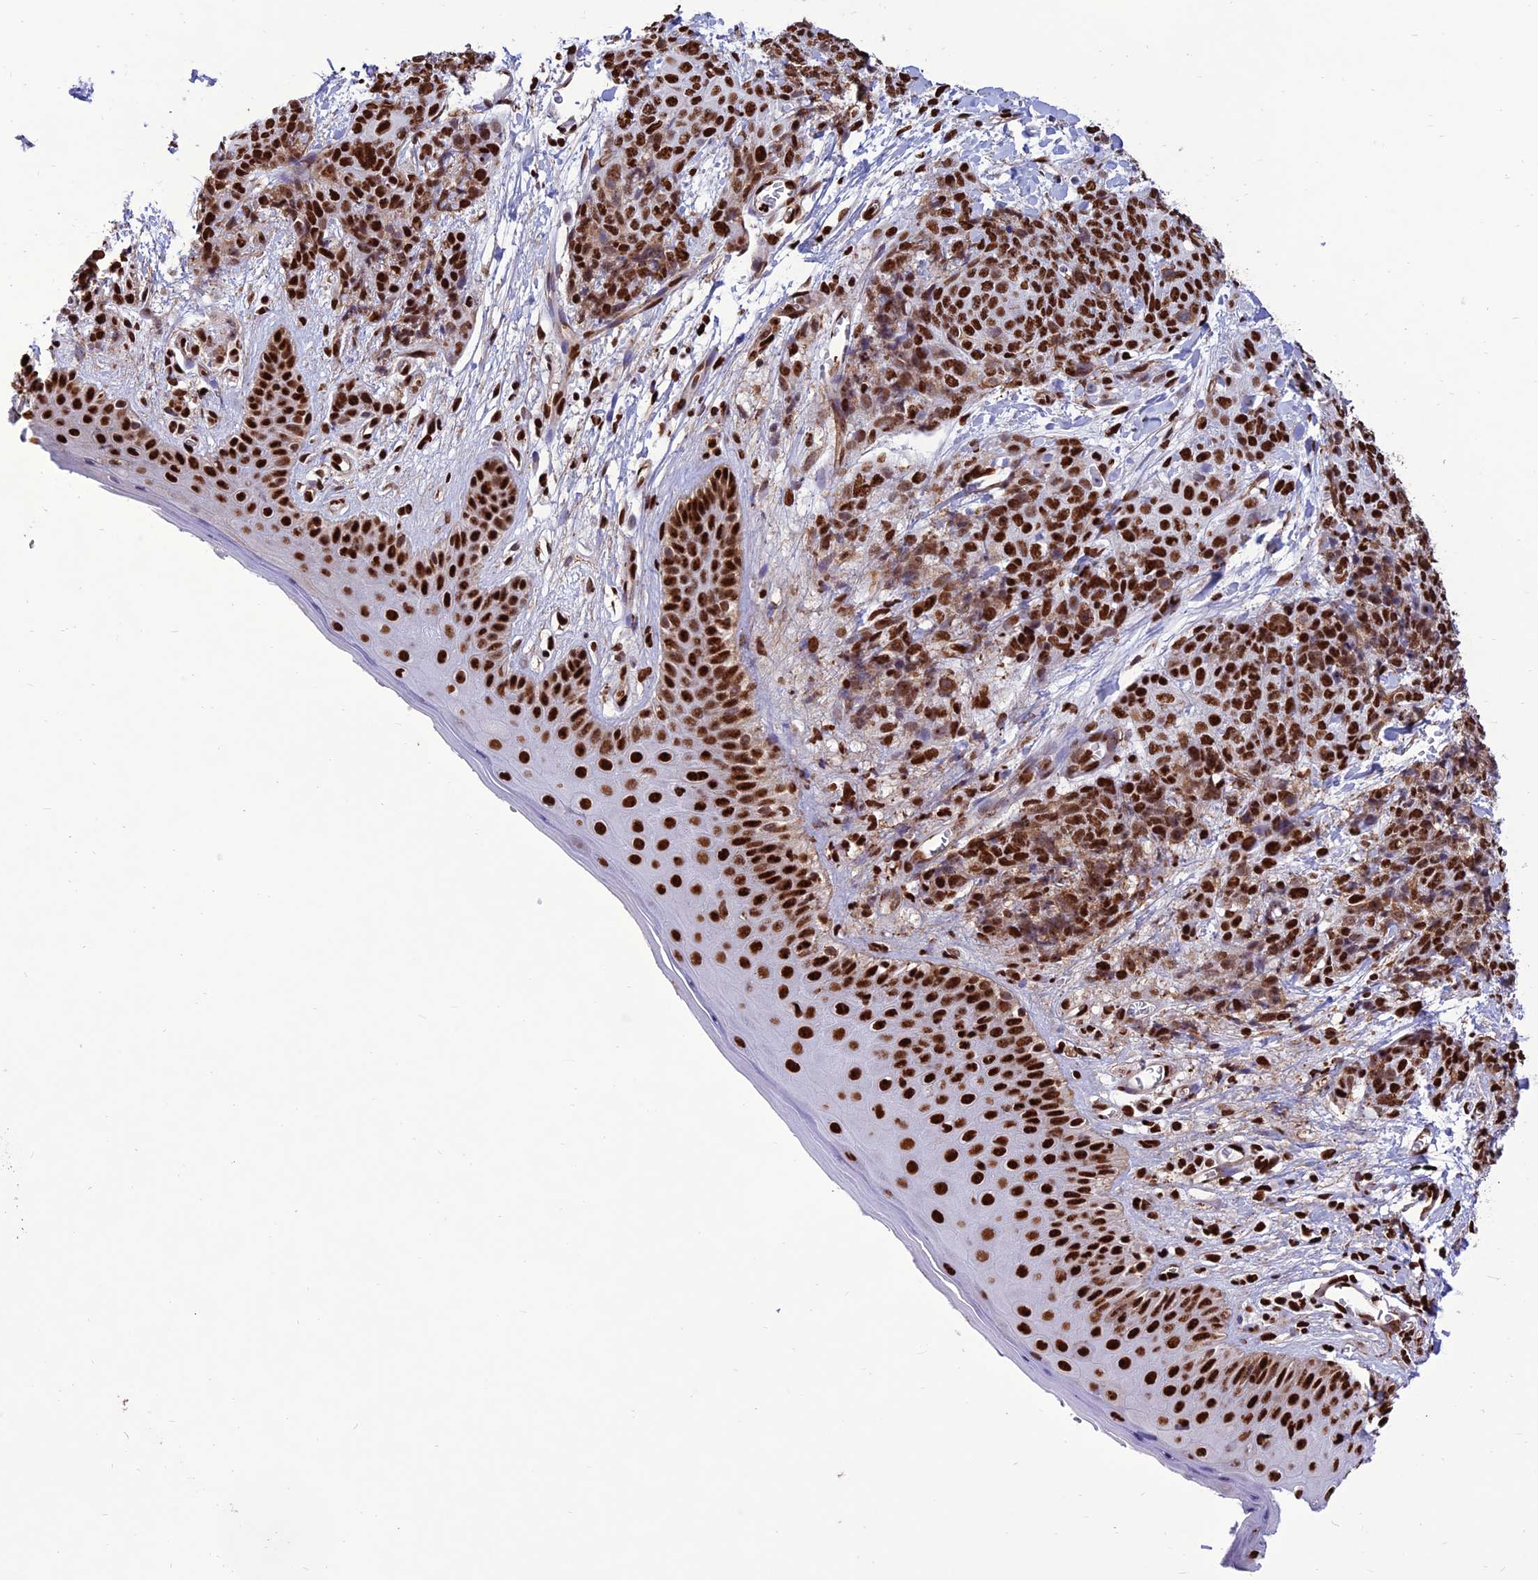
{"staining": {"intensity": "strong", "quantity": ">75%", "location": "nuclear"}, "tissue": "skin cancer", "cell_type": "Tumor cells", "image_type": "cancer", "snomed": [{"axis": "morphology", "description": "Squamous cell carcinoma, NOS"}, {"axis": "topography", "description": "Skin"}, {"axis": "topography", "description": "Vulva"}], "caption": "A high amount of strong nuclear staining is seen in approximately >75% of tumor cells in skin squamous cell carcinoma tissue. Immunohistochemistry (ihc) stains the protein of interest in brown and the nuclei are stained blue.", "gene": "INO80E", "patient": {"sex": "female", "age": 85}}